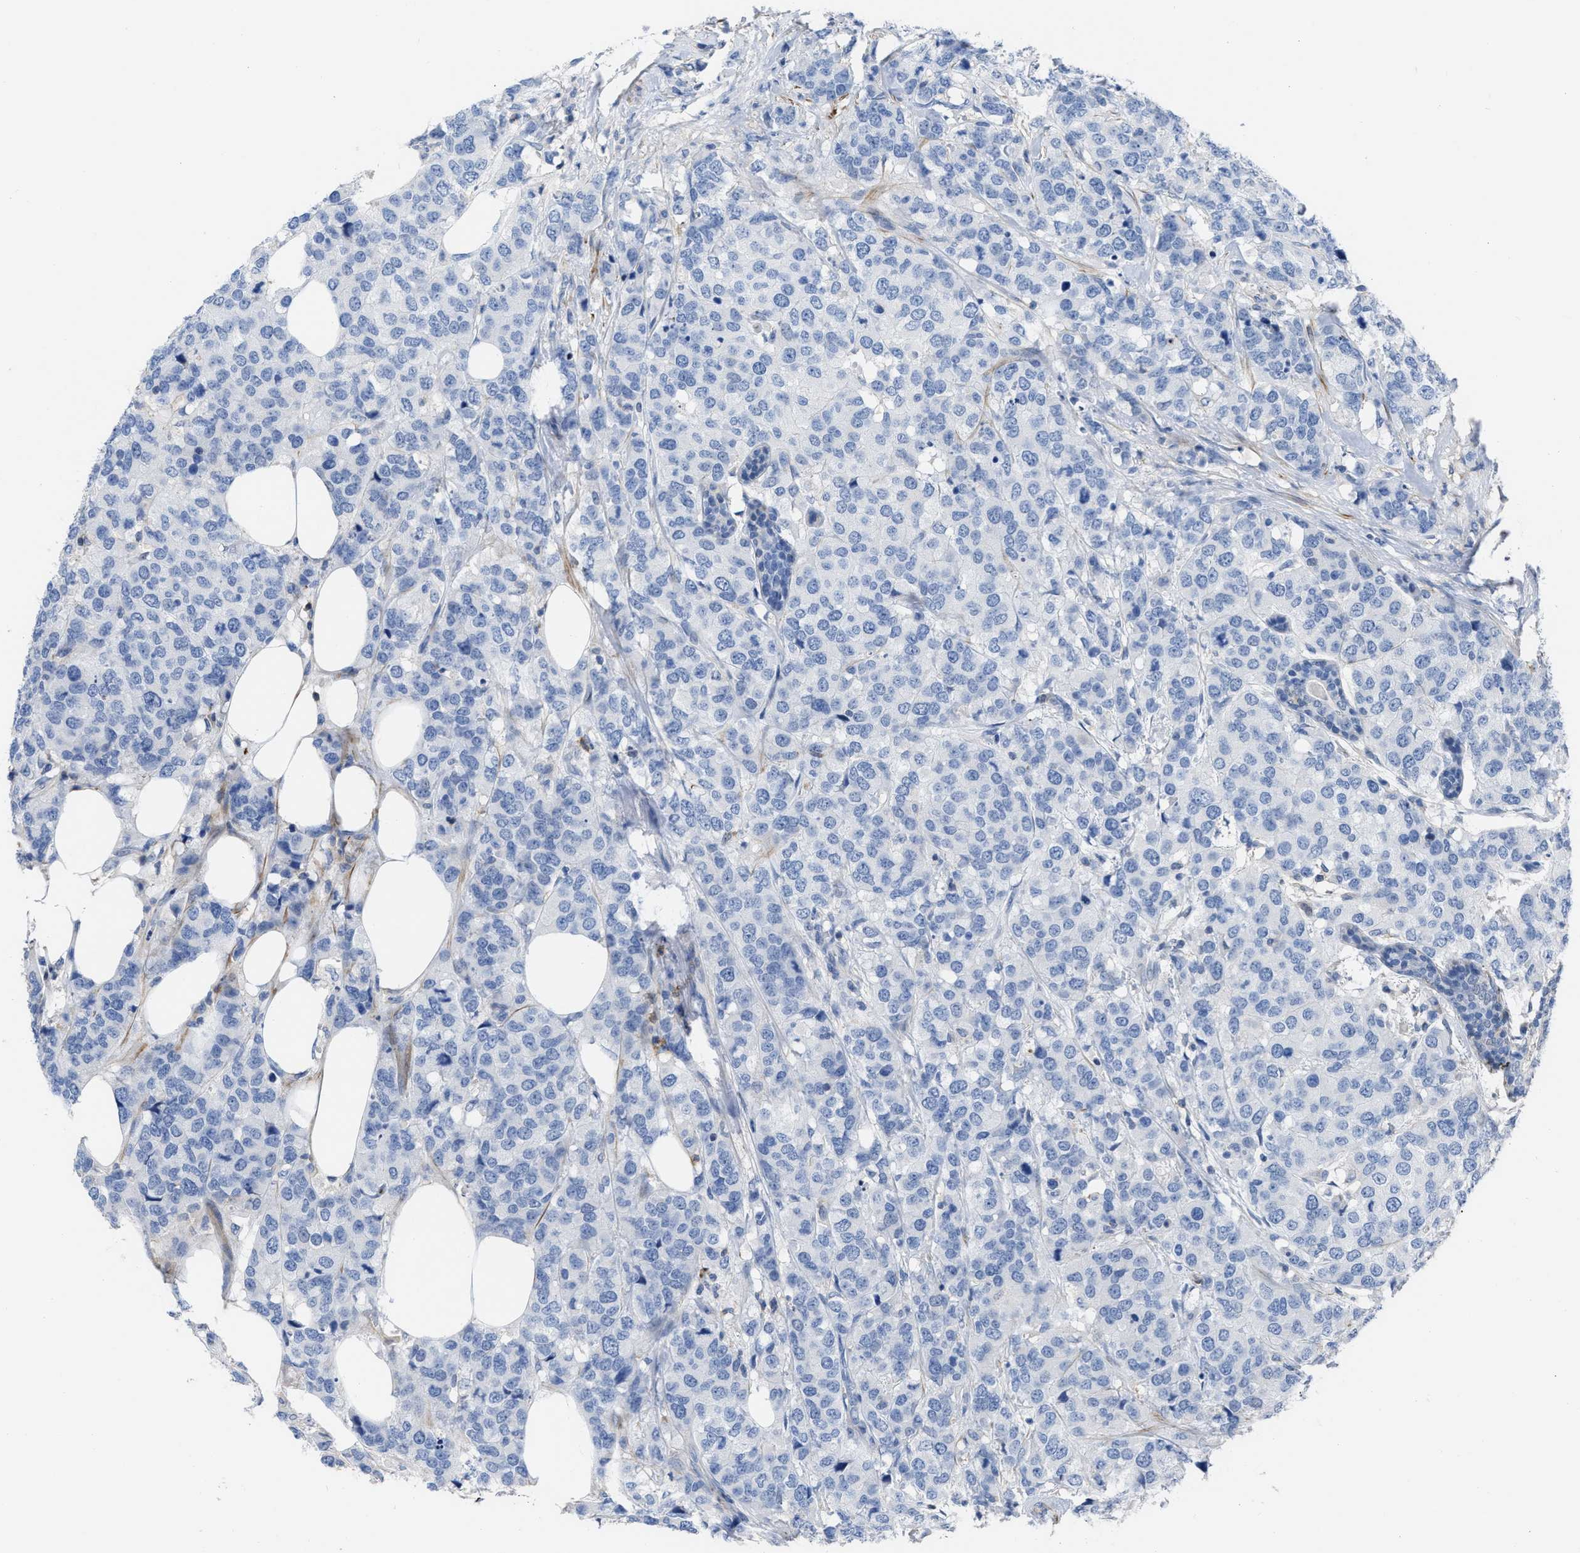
{"staining": {"intensity": "negative", "quantity": "none", "location": "none"}, "tissue": "breast cancer", "cell_type": "Tumor cells", "image_type": "cancer", "snomed": [{"axis": "morphology", "description": "Lobular carcinoma"}, {"axis": "topography", "description": "Breast"}], "caption": "A high-resolution photomicrograph shows immunohistochemistry (IHC) staining of breast cancer (lobular carcinoma), which displays no significant positivity in tumor cells.", "gene": "PRMT2", "patient": {"sex": "female", "age": 59}}